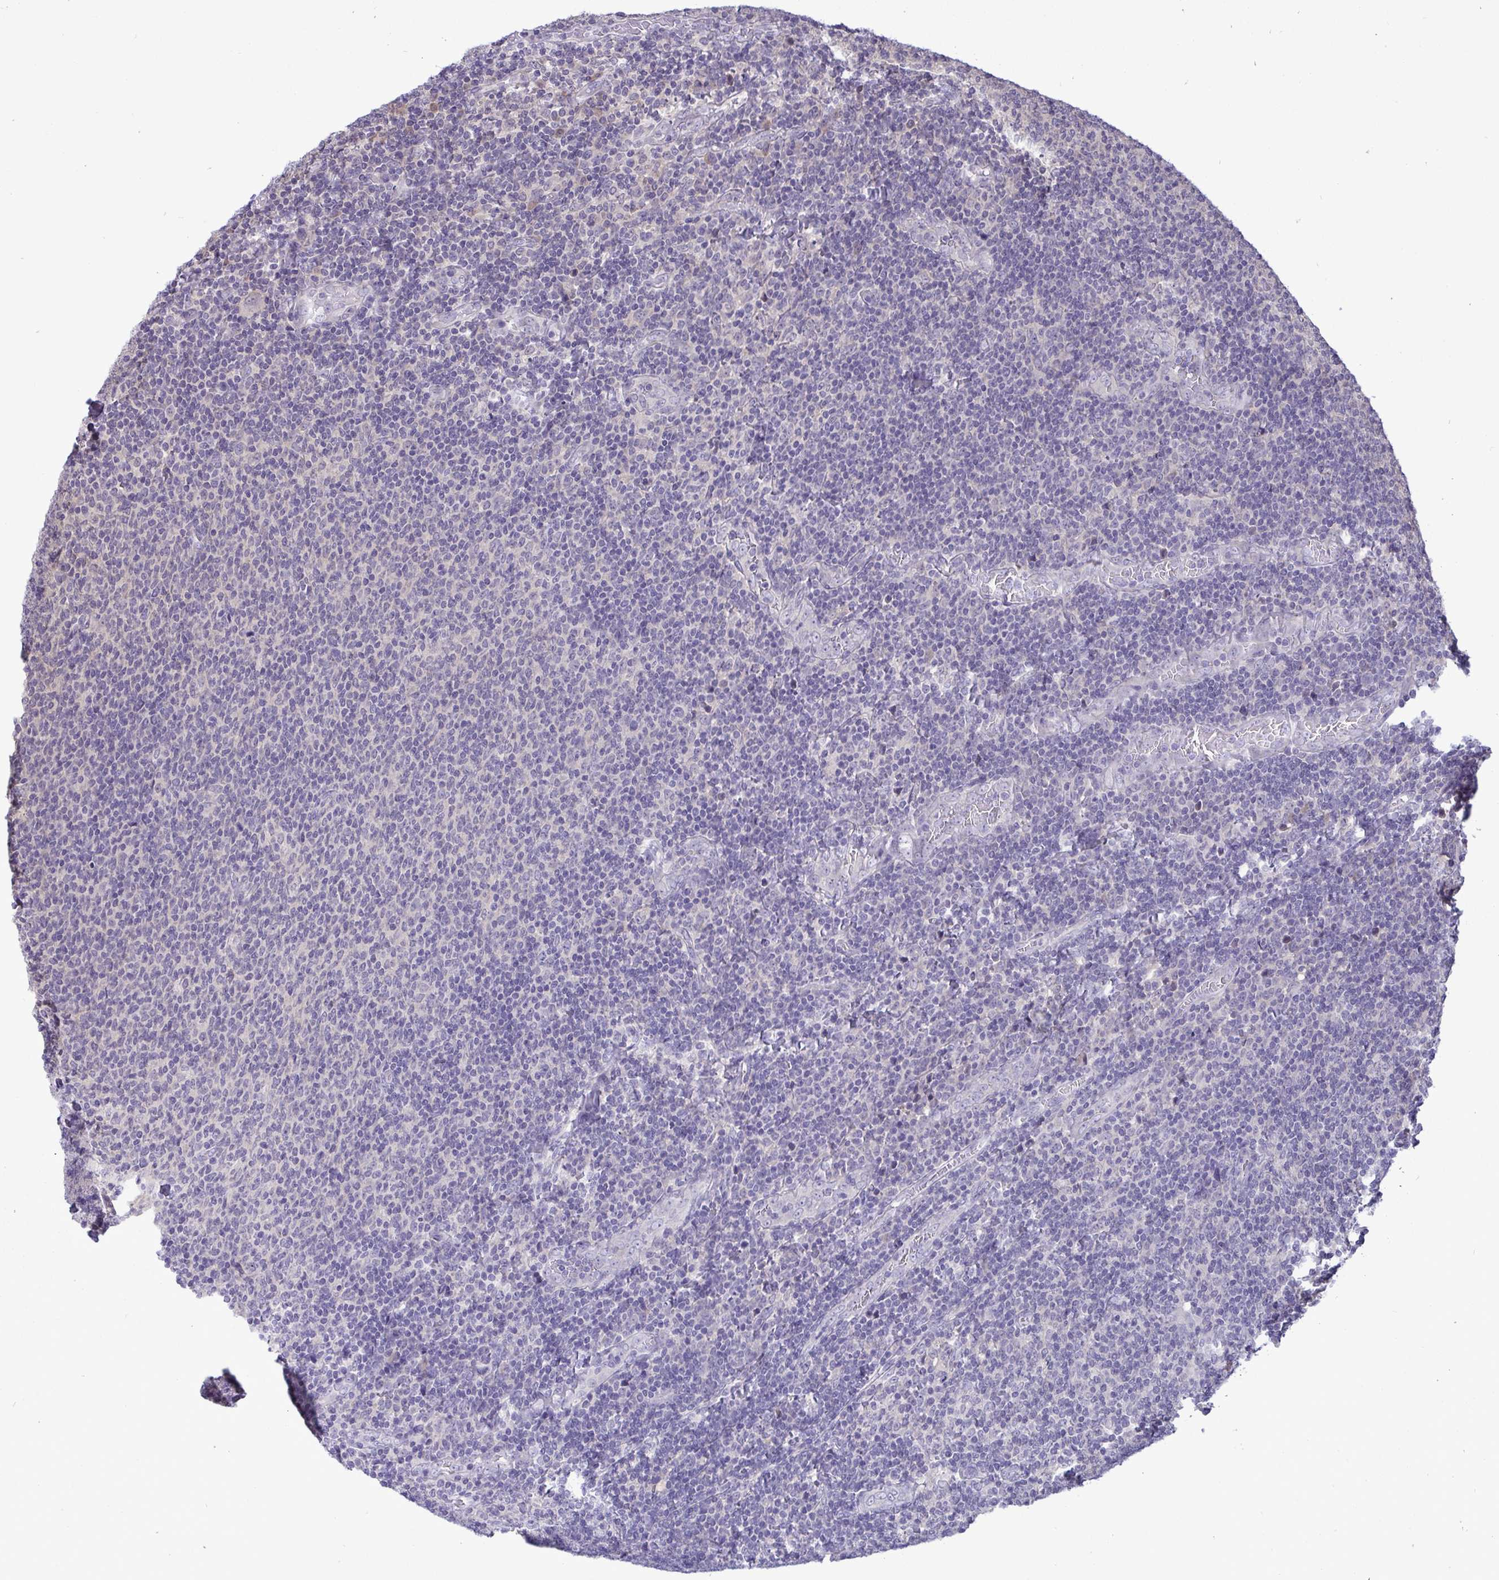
{"staining": {"intensity": "negative", "quantity": "none", "location": "none"}, "tissue": "lymphoma", "cell_type": "Tumor cells", "image_type": "cancer", "snomed": [{"axis": "morphology", "description": "Malignant lymphoma, non-Hodgkin's type, Low grade"}, {"axis": "topography", "description": "Lymph node"}], "caption": "Immunohistochemistry (IHC) image of low-grade malignant lymphoma, non-Hodgkin's type stained for a protein (brown), which displays no expression in tumor cells.", "gene": "TMEM41A", "patient": {"sex": "male", "age": 52}}